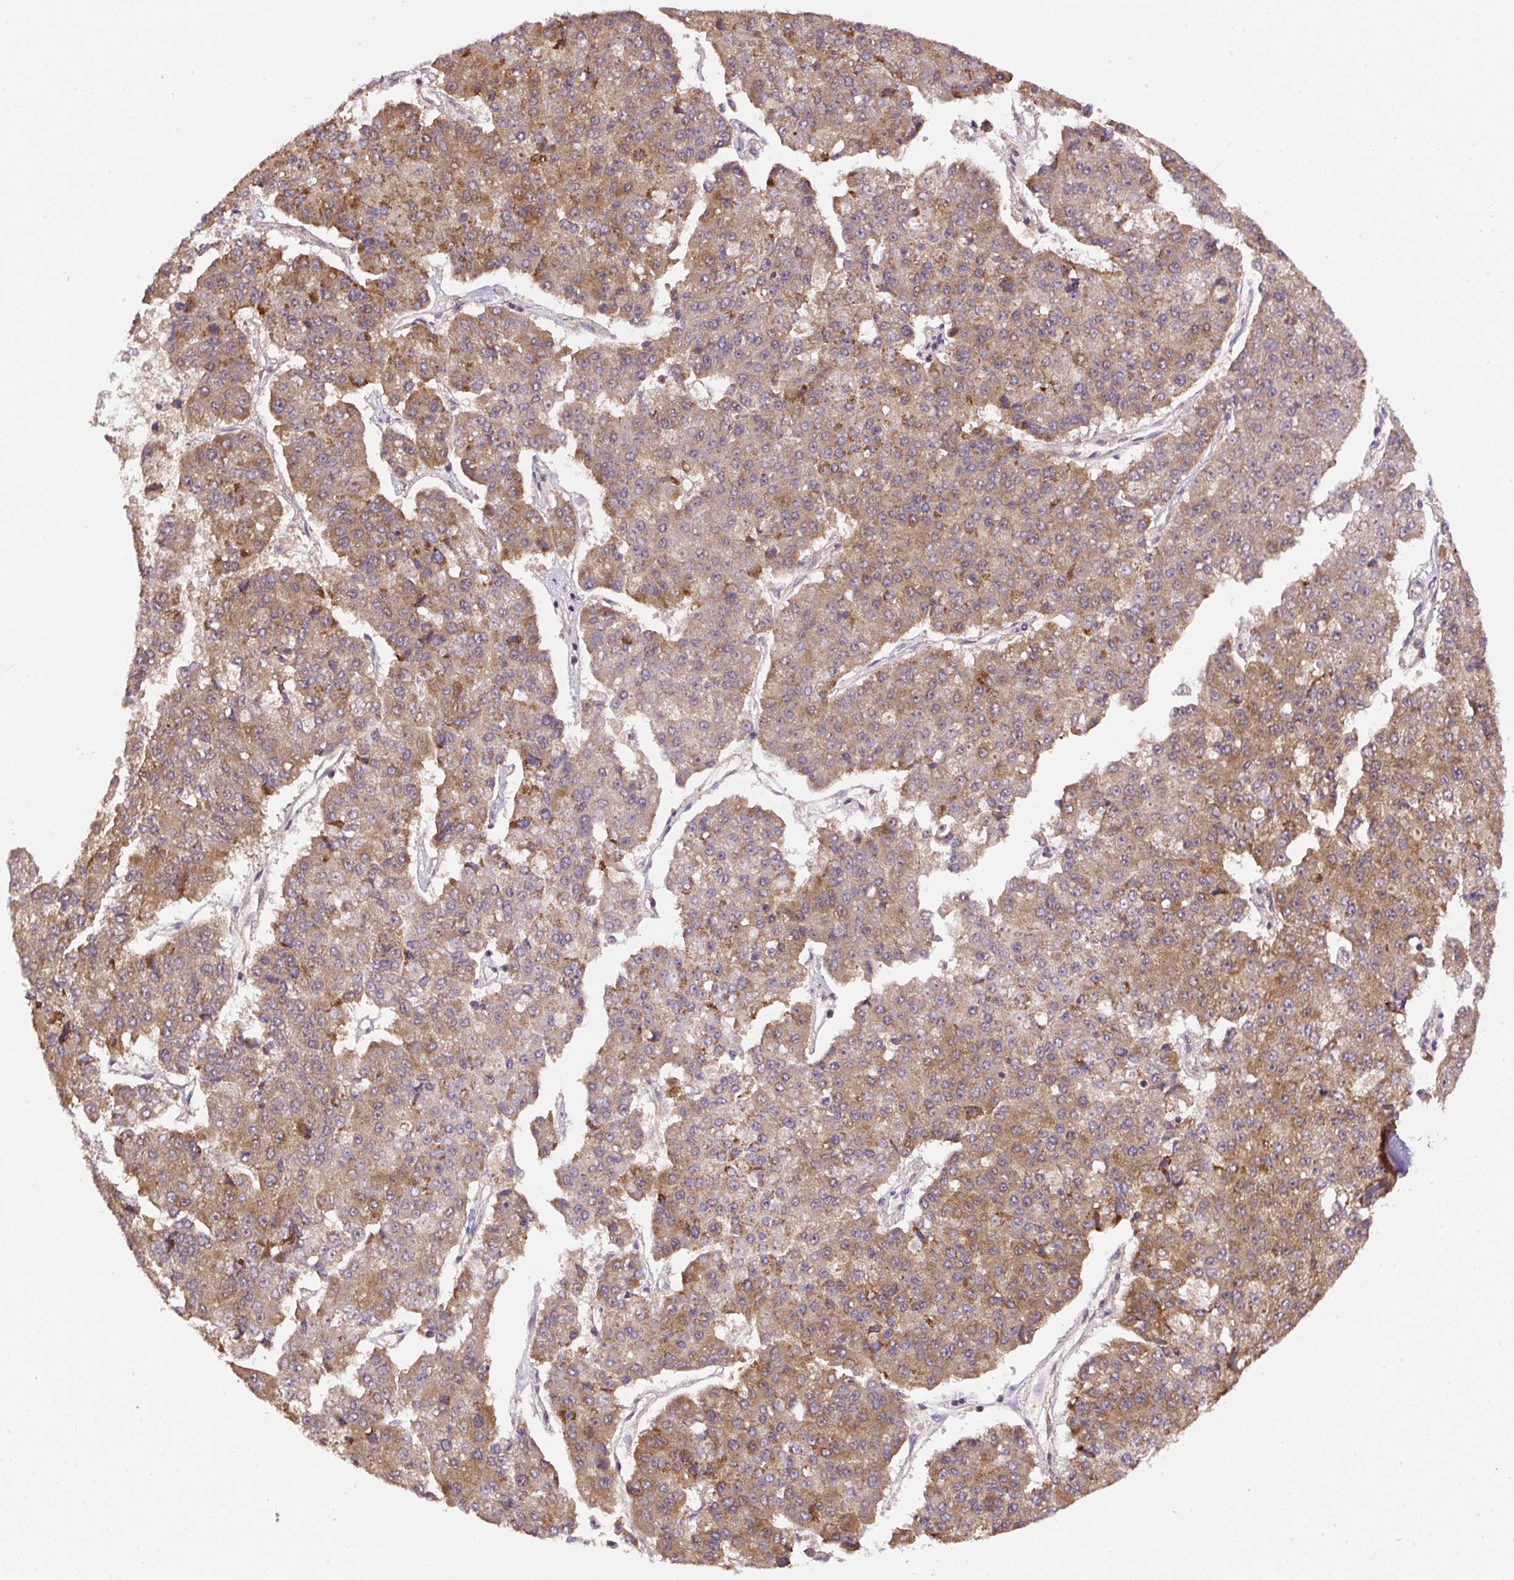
{"staining": {"intensity": "moderate", "quantity": ">75%", "location": "cytoplasmic/membranous"}, "tissue": "pancreatic cancer", "cell_type": "Tumor cells", "image_type": "cancer", "snomed": [{"axis": "morphology", "description": "Adenocarcinoma, NOS"}, {"axis": "topography", "description": "Pancreas"}], "caption": "Tumor cells display medium levels of moderate cytoplasmic/membranous staining in about >75% of cells in human pancreatic cancer.", "gene": "NDUFAF2", "patient": {"sex": "male", "age": 50}}